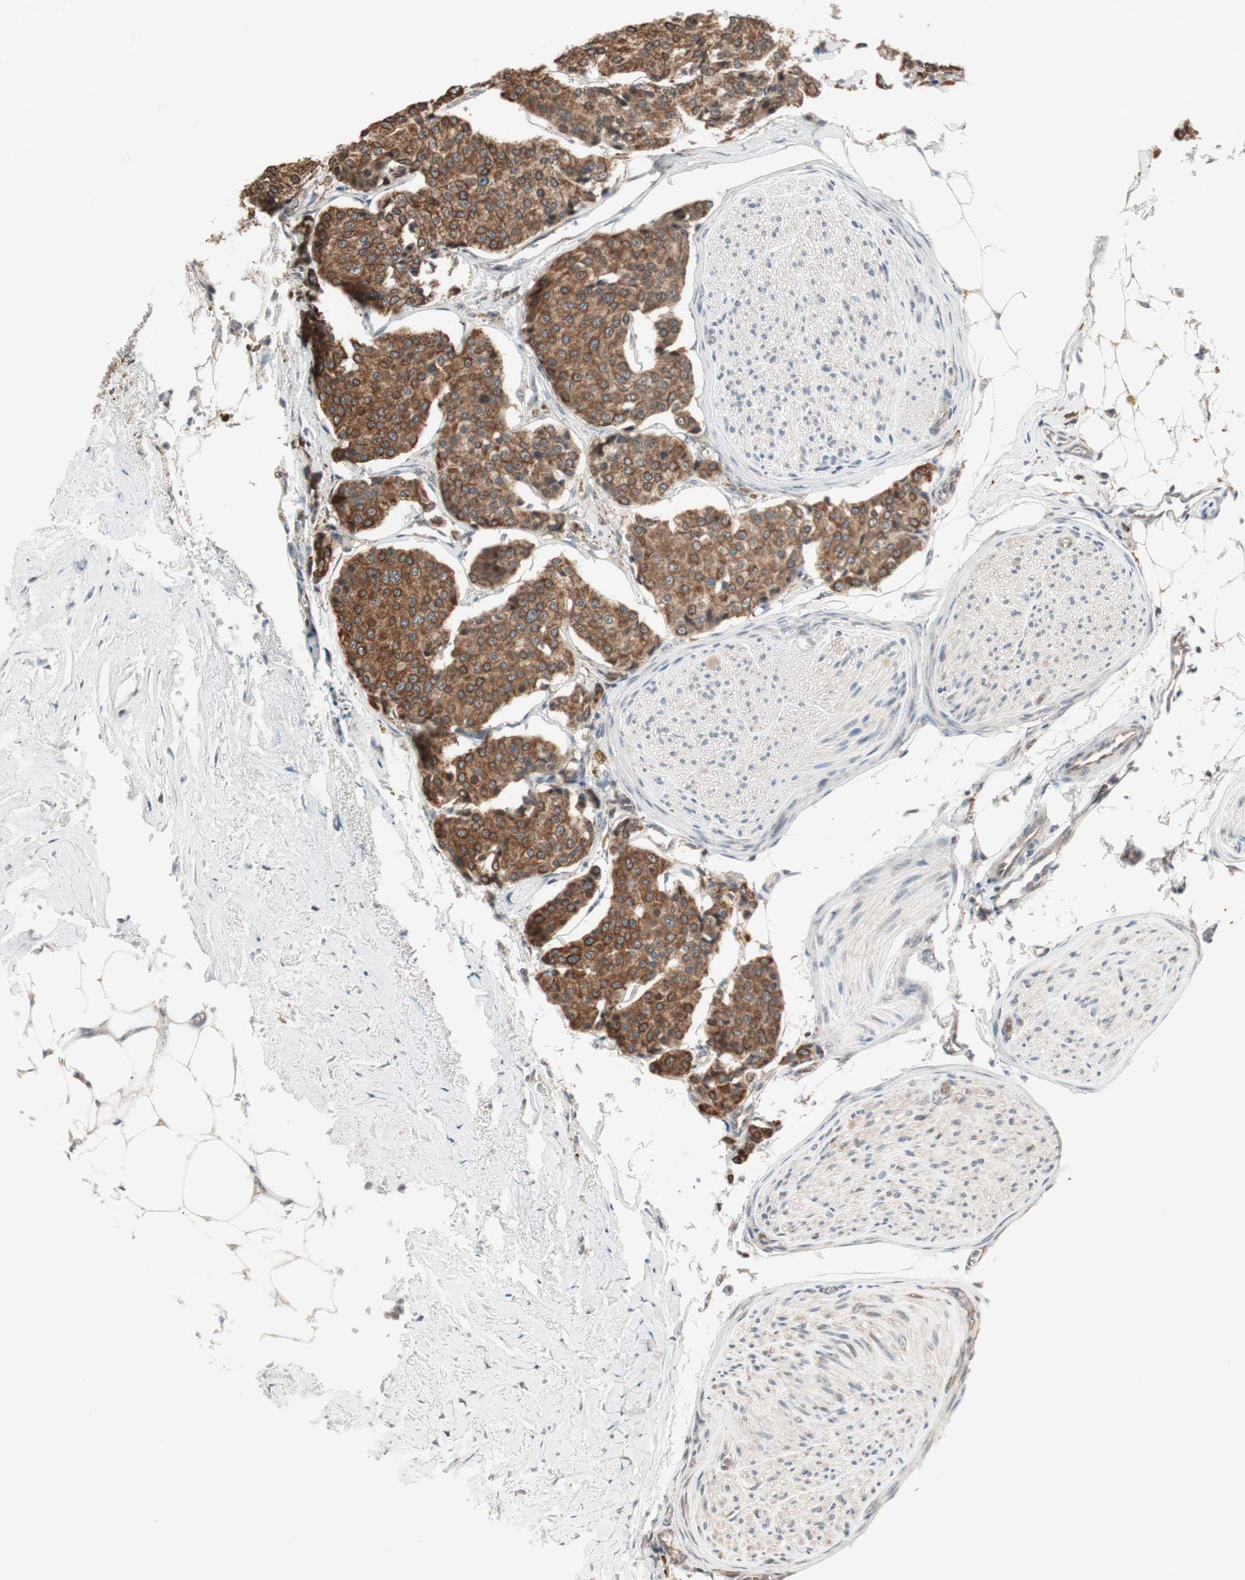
{"staining": {"intensity": "strong", "quantity": ">75%", "location": "cytoplasmic/membranous"}, "tissue": "carcinoid", "cell_type": "Tumor cells", "image_type": "cancer", "snomed": [{"axis": "morphology", "description": "Carcinoid, malignant, NOS"}, {"axis": "topography", "description": "Colon"}], "caption": "IHC histopathology image of malignant carcinoid stained for a protein (brown), which displays high levels of strong cytoplasmic/membranous staining in about >75% of tumor cells.", "gene": "FBXO5", "patient": {"sex": "female", "age": 61}}